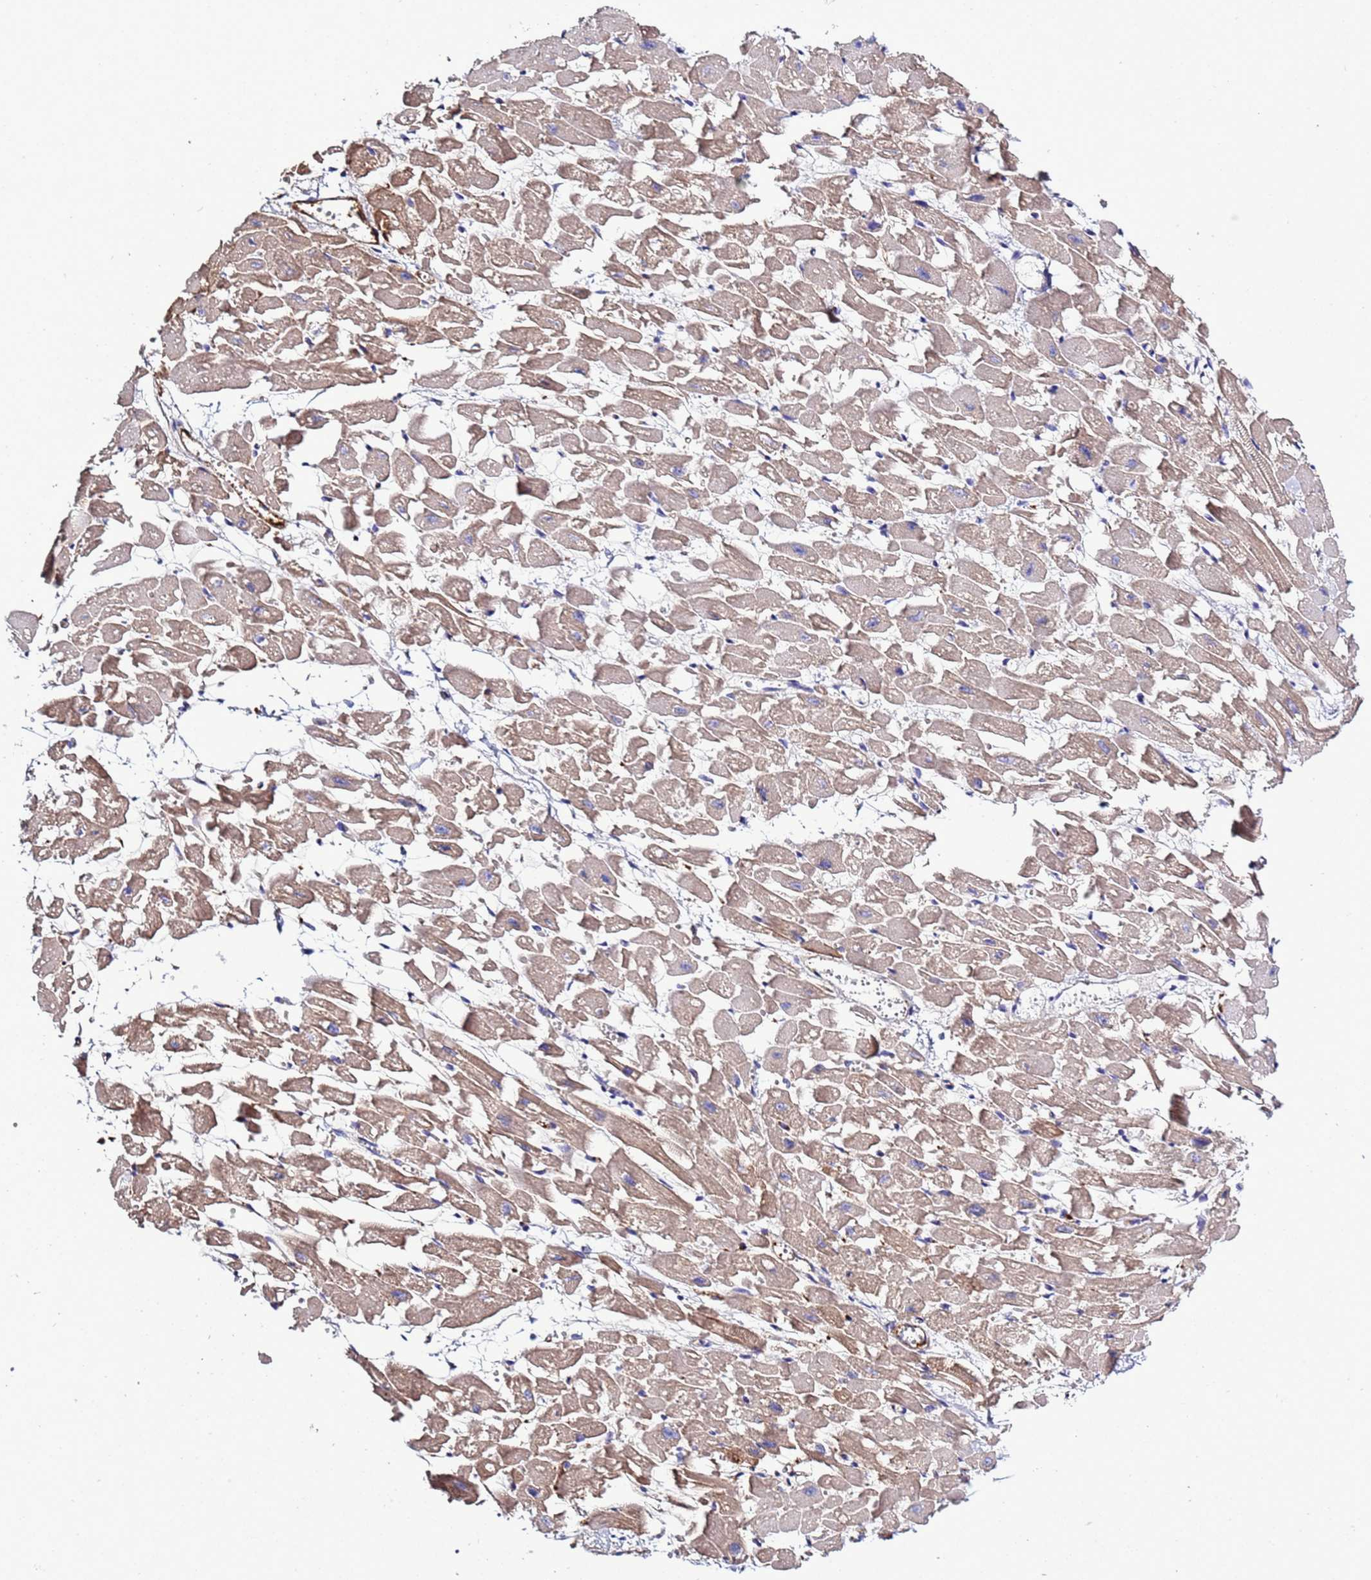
{"staining": {"intensity": "moderate", "quantity": "25%-75%", "location": "cytoplasmic/membranous"}, "tissue": "heart muscle", "cell_type": "Cardiomyocytes", "image_type": "normal", "snomed": [{"axis": "morphology", "description": "Normal tissue, NOS"}, {"axis": "topography", "description": "Heart"}], "caption": "Immunohistochemical staining of unremarkable human heart muscle displays 25%-75% levels of moderate cytoplasmic/membranous protein expression in about 25%-75% of cardiomyocytes.", "gene": "C4orf46", "patient": {"sex": "female", "age": 64}}